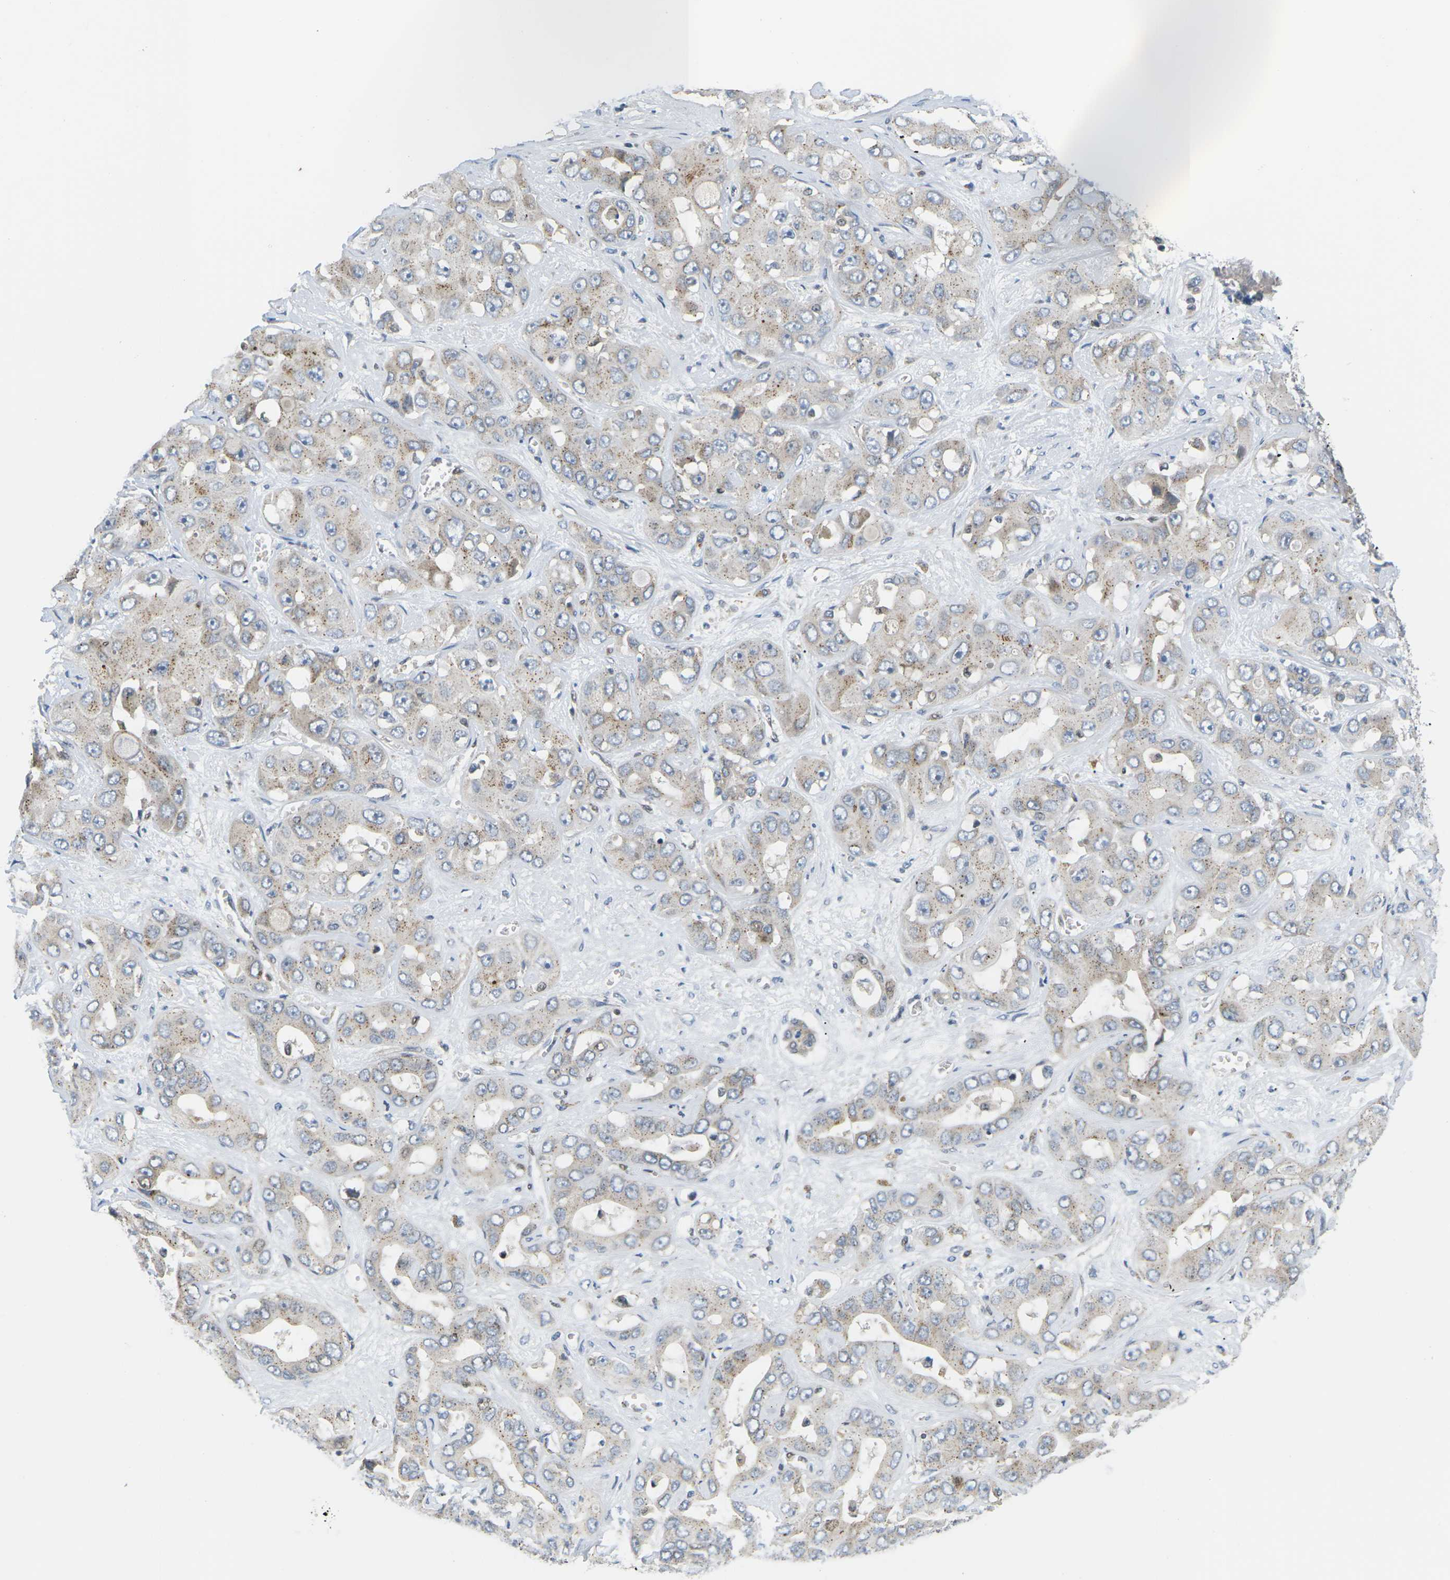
{"staining": {"intensity": "weak", "quantity": ">75%", "location": "cytoplasmic/membranous"}, "tissue": "liver cancer", "cell_type": "Tumor cells", "image_type": "cancer", "snomed": [{"axis": "morphology", "description": "Cholangiocarcinoma"}, {"axis": "topography", "description": "Liver"}], "caption": "About >75% of tumor cells in liver cancer display weak cytoplasmic/membranous protein expression as visualized by brown immunohistochemical staining.", "gene": "ERBB4", "patient": {"sex": "female", "age": 52}}